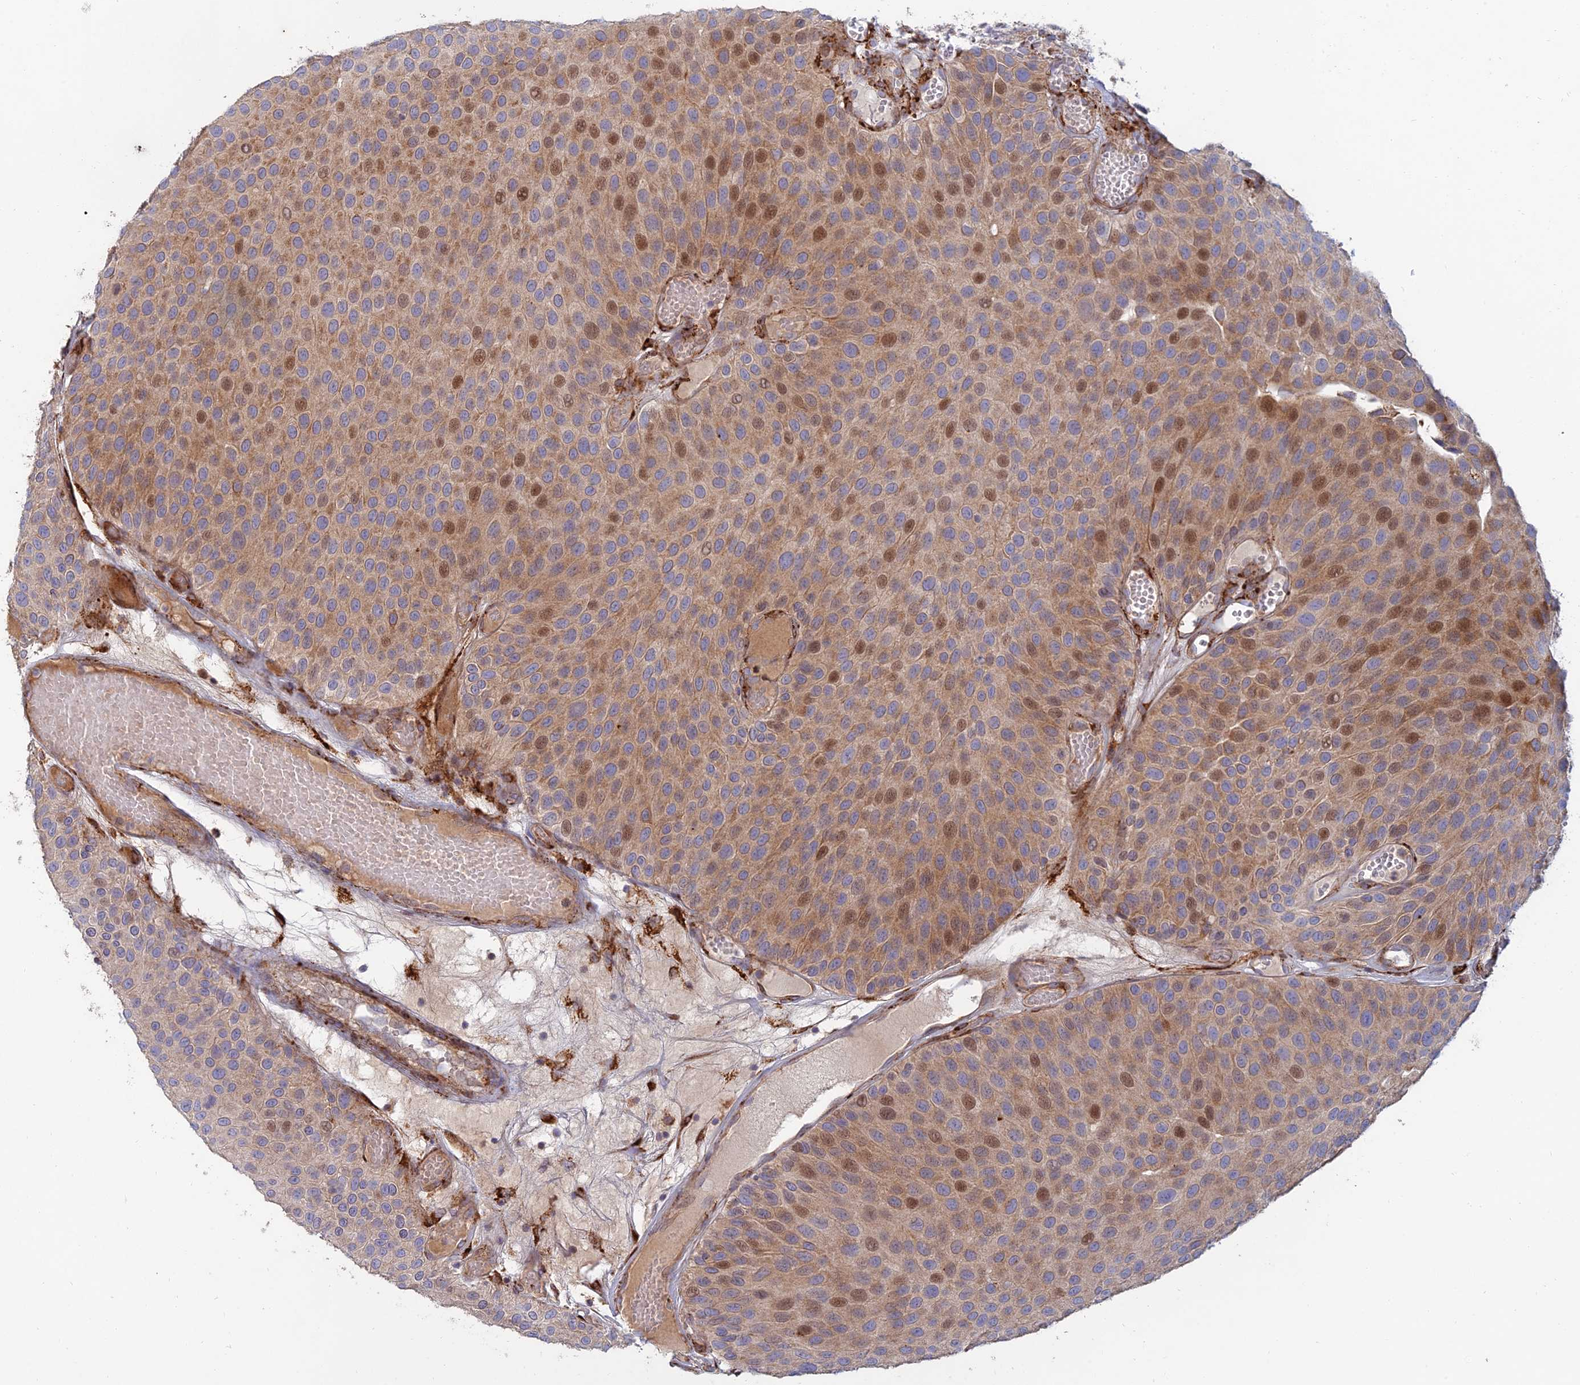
{"staining": {"intensity": "moderate", "quantity": ">75%", "location": "cytoplasmic/membranous,nuclear"}, "tissue": "urothelial cancer", "cell_type": "Tumor cells", "image_type": "cancer", "snomed": [{"axis": "morphology", "description": "Urothelial carcinoma, Low grade"}, {"axis": "topography", "description": "Urinary bladder"}], "caption": "Urothelial cancer tissue shows moderate cytoplasmic/membranous and nuclear staining in approximately >75% of tumor cells, visualized by immunohistochemistry.", "gene": "RCN3", "patient": {"sex": "male", "age": 89}}